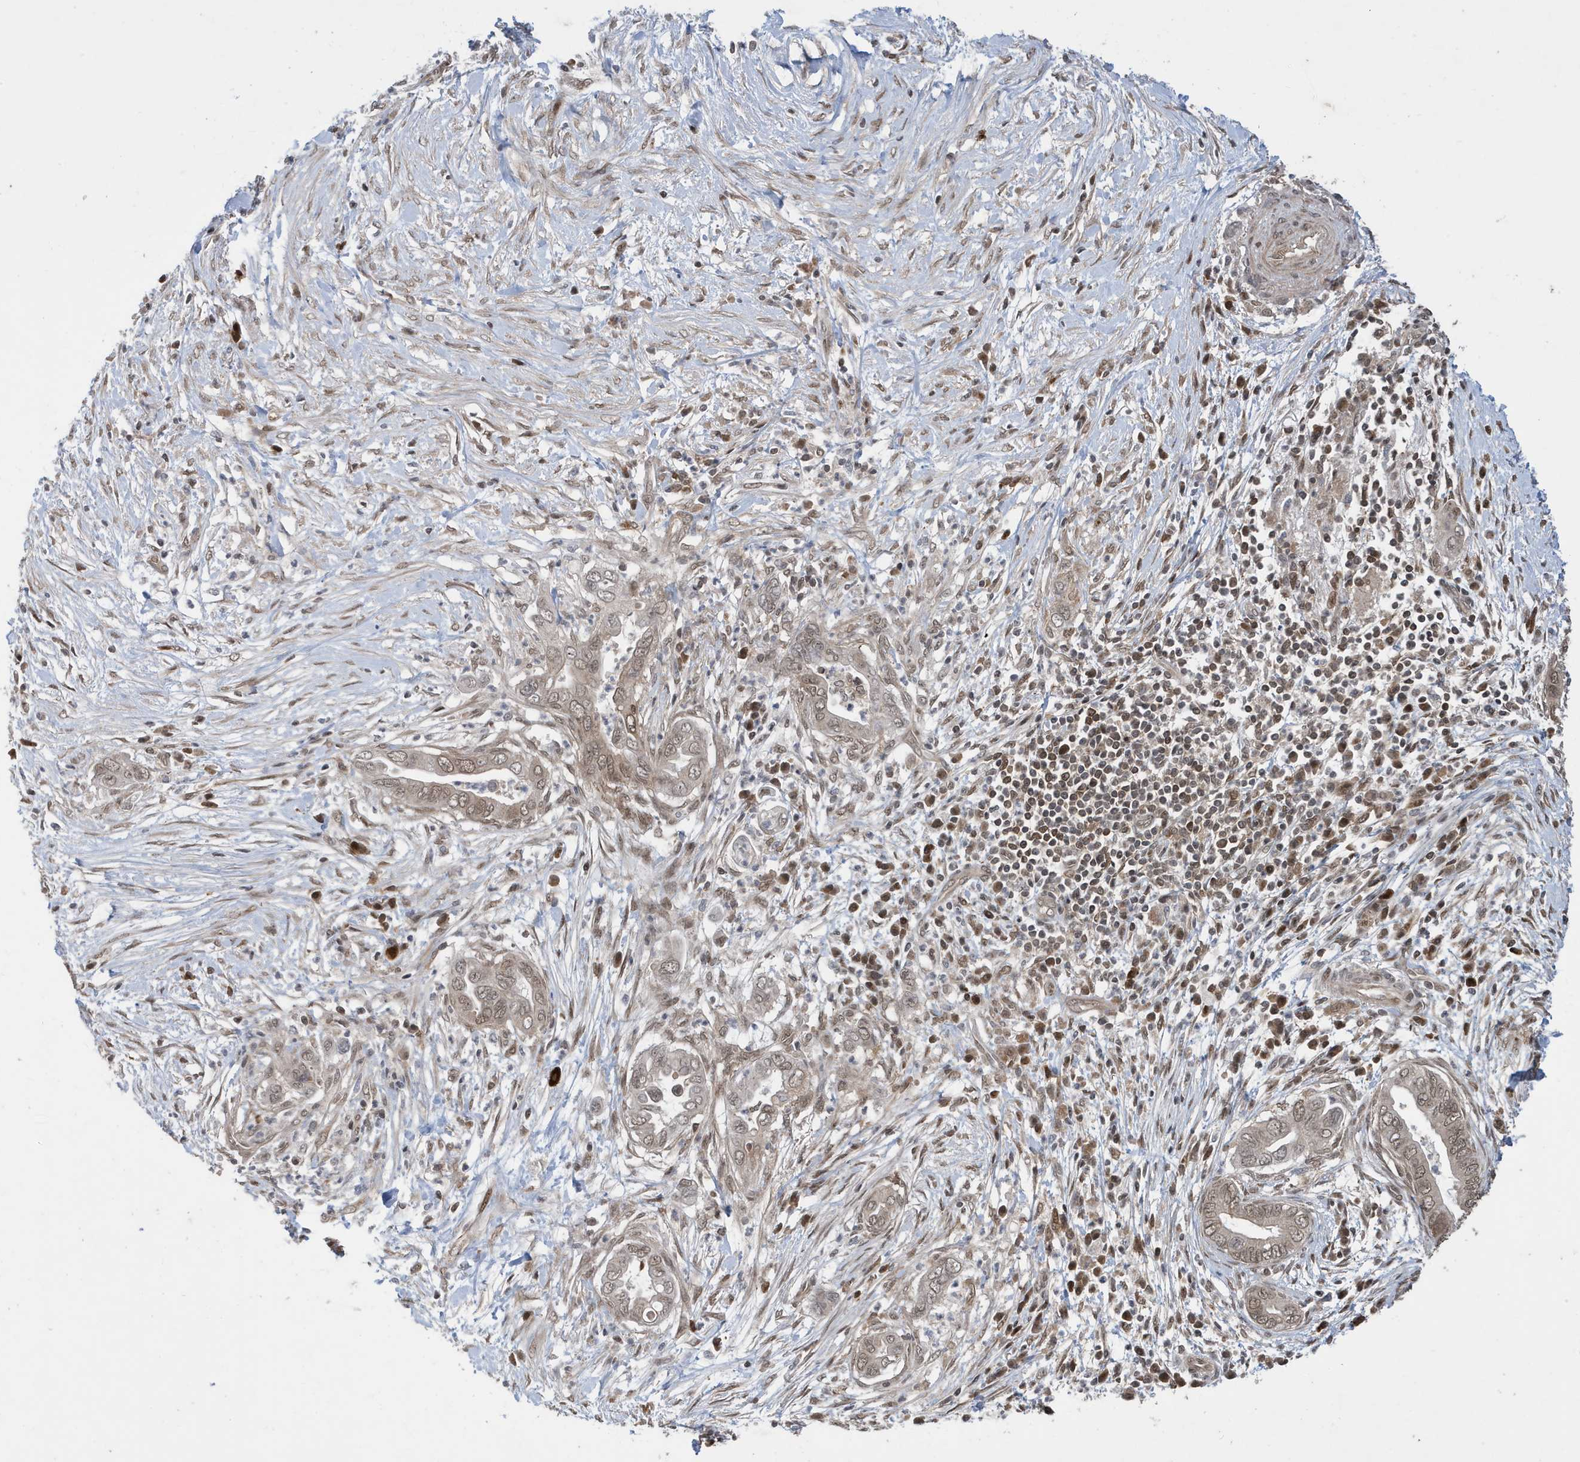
{"staining": {"intensity": "weak", "quantity": ">75%", "location": "cytoplasmic/membranous,nuclear"}, "tissue": "pancreatic cancer", "cell_type": "Tumor cells", "image_type": "cancer", "snomed": [{"axis": "morphology", "description": "Adenocarcinoma, NOS"}, {"axis": "topography", "description": "Pancreas"}], "caption": "DAB (3,3'-diaminobenzidine) immunohistochemical staining of pancreatic cancer exhibits weak cytoplasmic/membranous and nuclear protein positivity in about >75% of tumor cells.", "gene": "UBQLN1", "patient": {"sex": "male", "age": 75}}